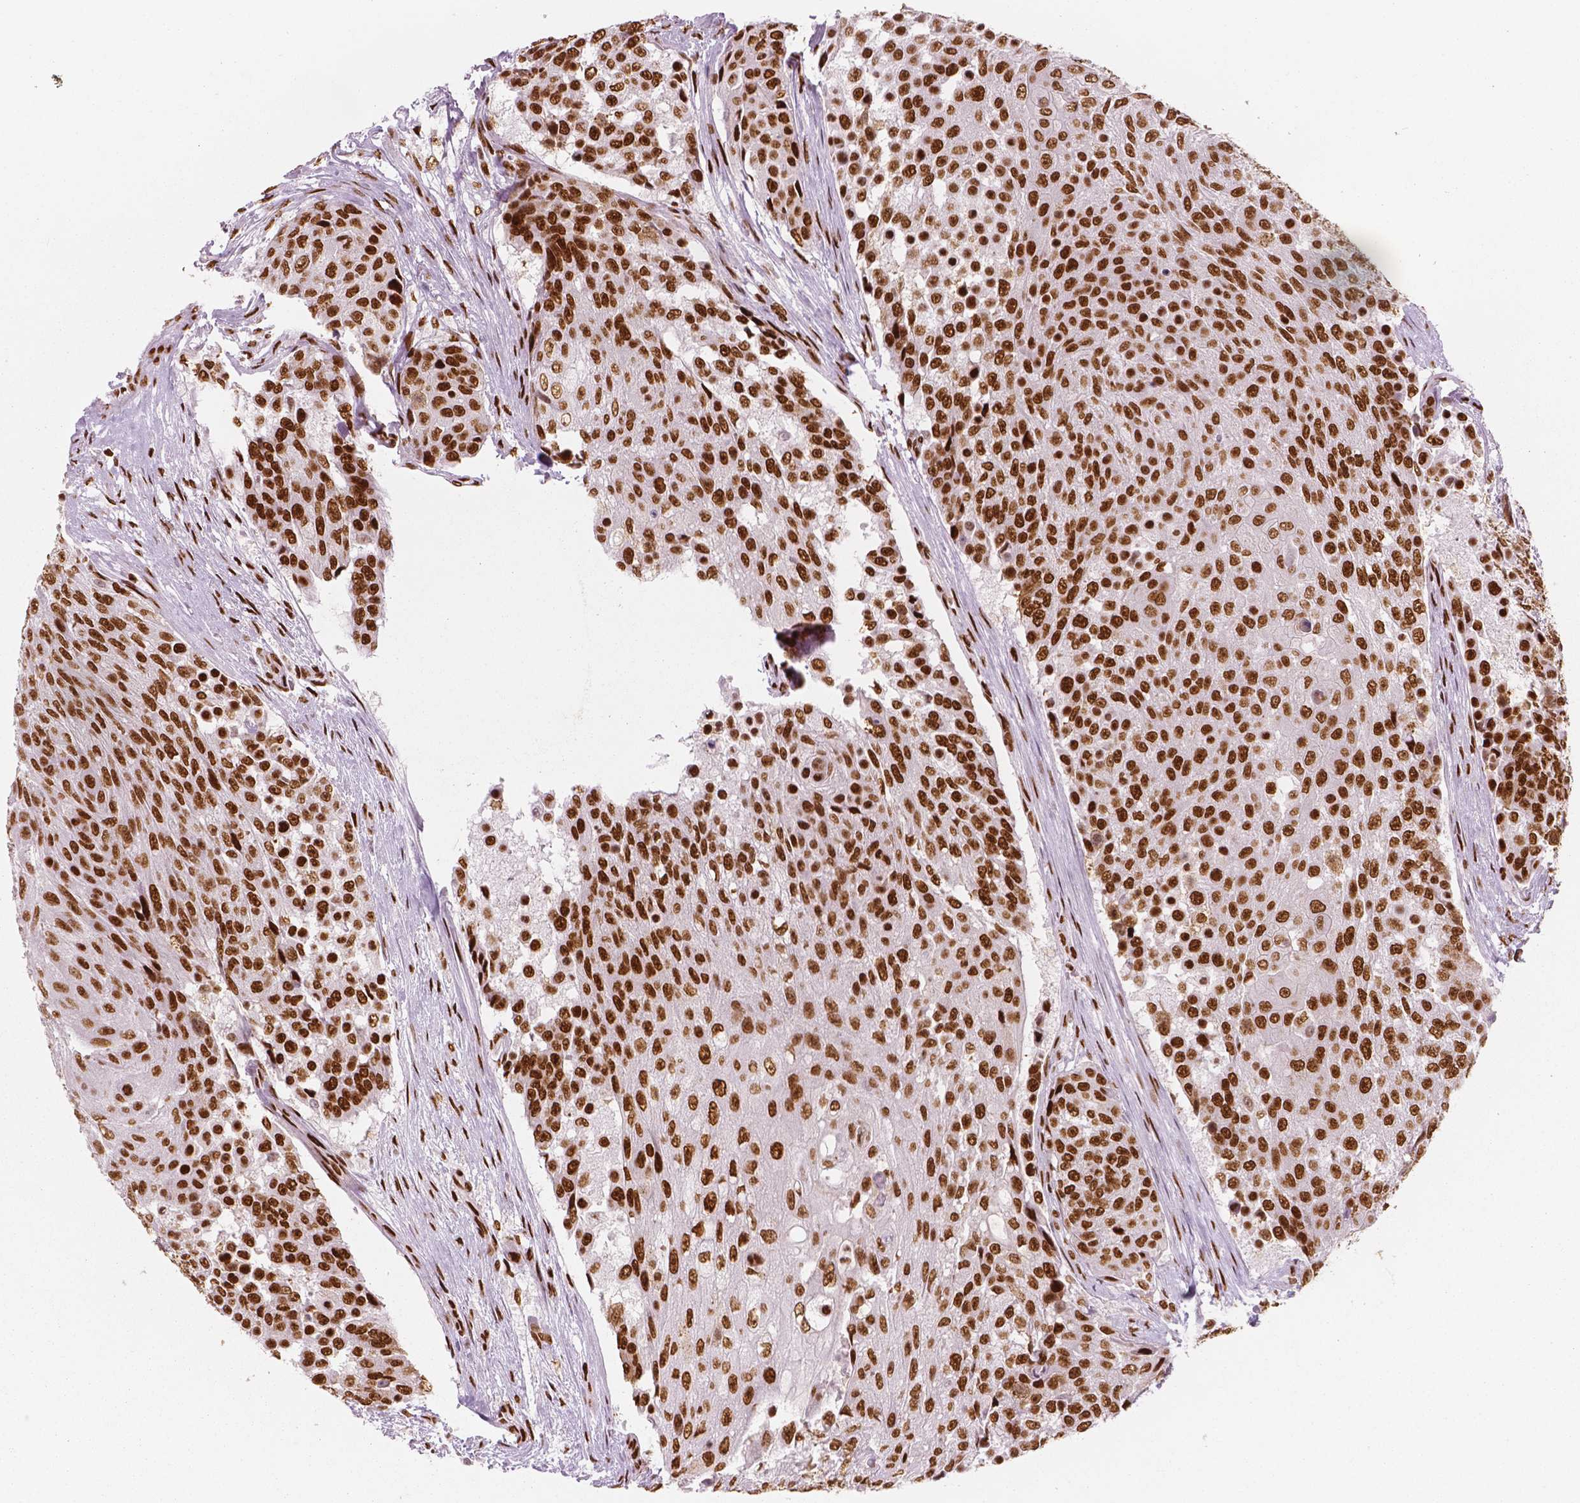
{"staining": {"intensity": "strong", "quantity": ">75%", "location": "nuclear"}, "tissue": "urothelial cancer", "cell_type": "Tumor cells", "image_type": "cancer", "snomed": [{"axis": "morphology", "description": "Urothelial carcinoma, High grade"}, {"axis": "topography", "description": "Urinary bladder"}], "caption": "Human urothelial cancer stained for a protein (brown) reveals strong nuclear positive positivity in approximately >75% of tumor cells.", "gene": "BRD4", "patient": {"sex": "female", "age": 63}}